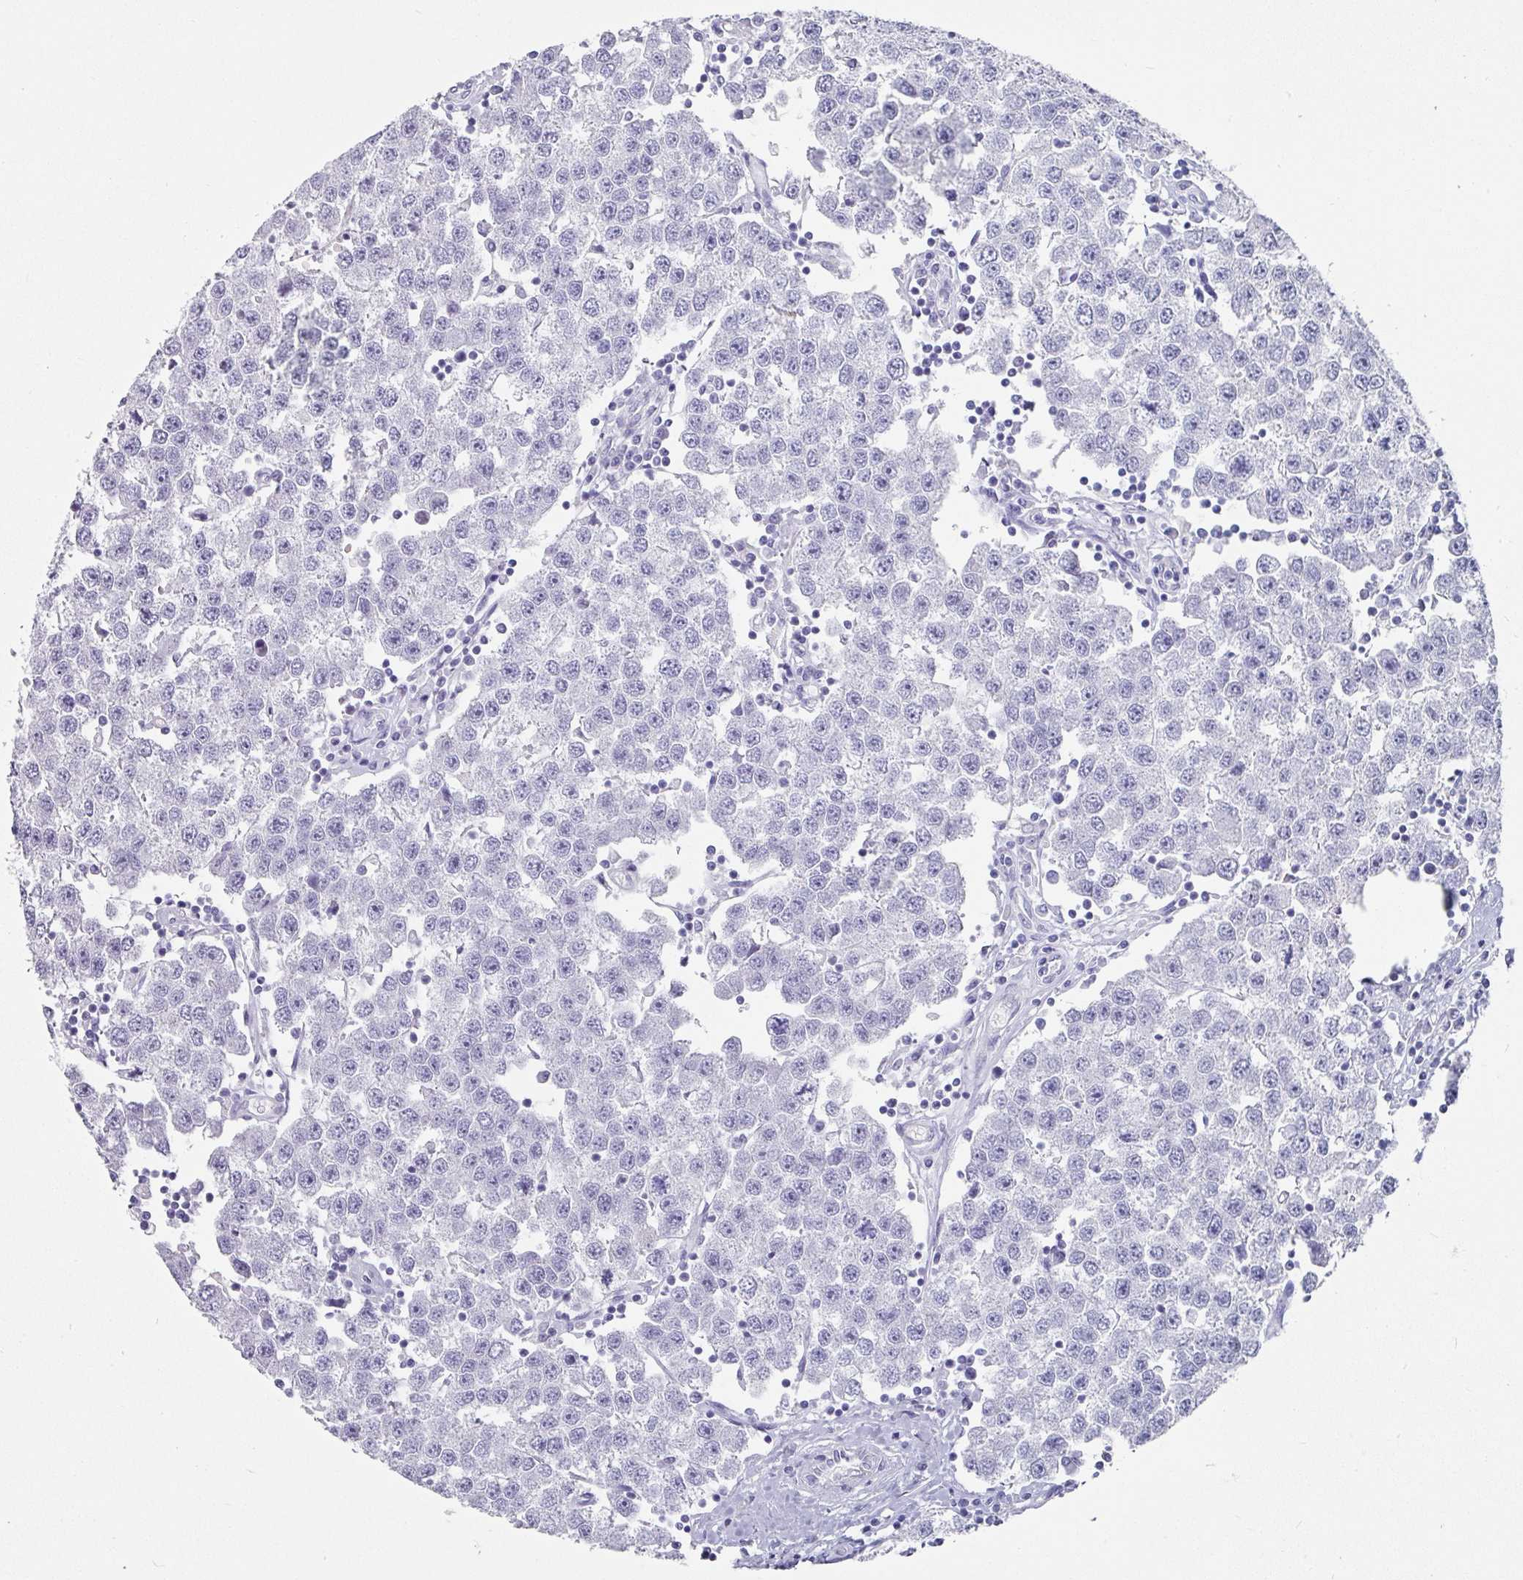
{"staining": {"intensity": "negative", "quantity": "none", "location": "none"}, "tissue": "testis cancer", "cell_type": "Tumor cells", "image_type": "cancer", "snomed": [{"axis": "morphology", "description": "Seminoma, NOS"}, {"axis": "topography", "description": "Testis"}], "caption": "This histopathology image is of testis cancer (seminoma) stained with immunohistochemistry (IHC) to label a protein in brown with the nuclei are counter-stained blue. There is no expression in tumor cells.", "gene": "SETBP1", "patient": {"sex": "male", "age": 34}}